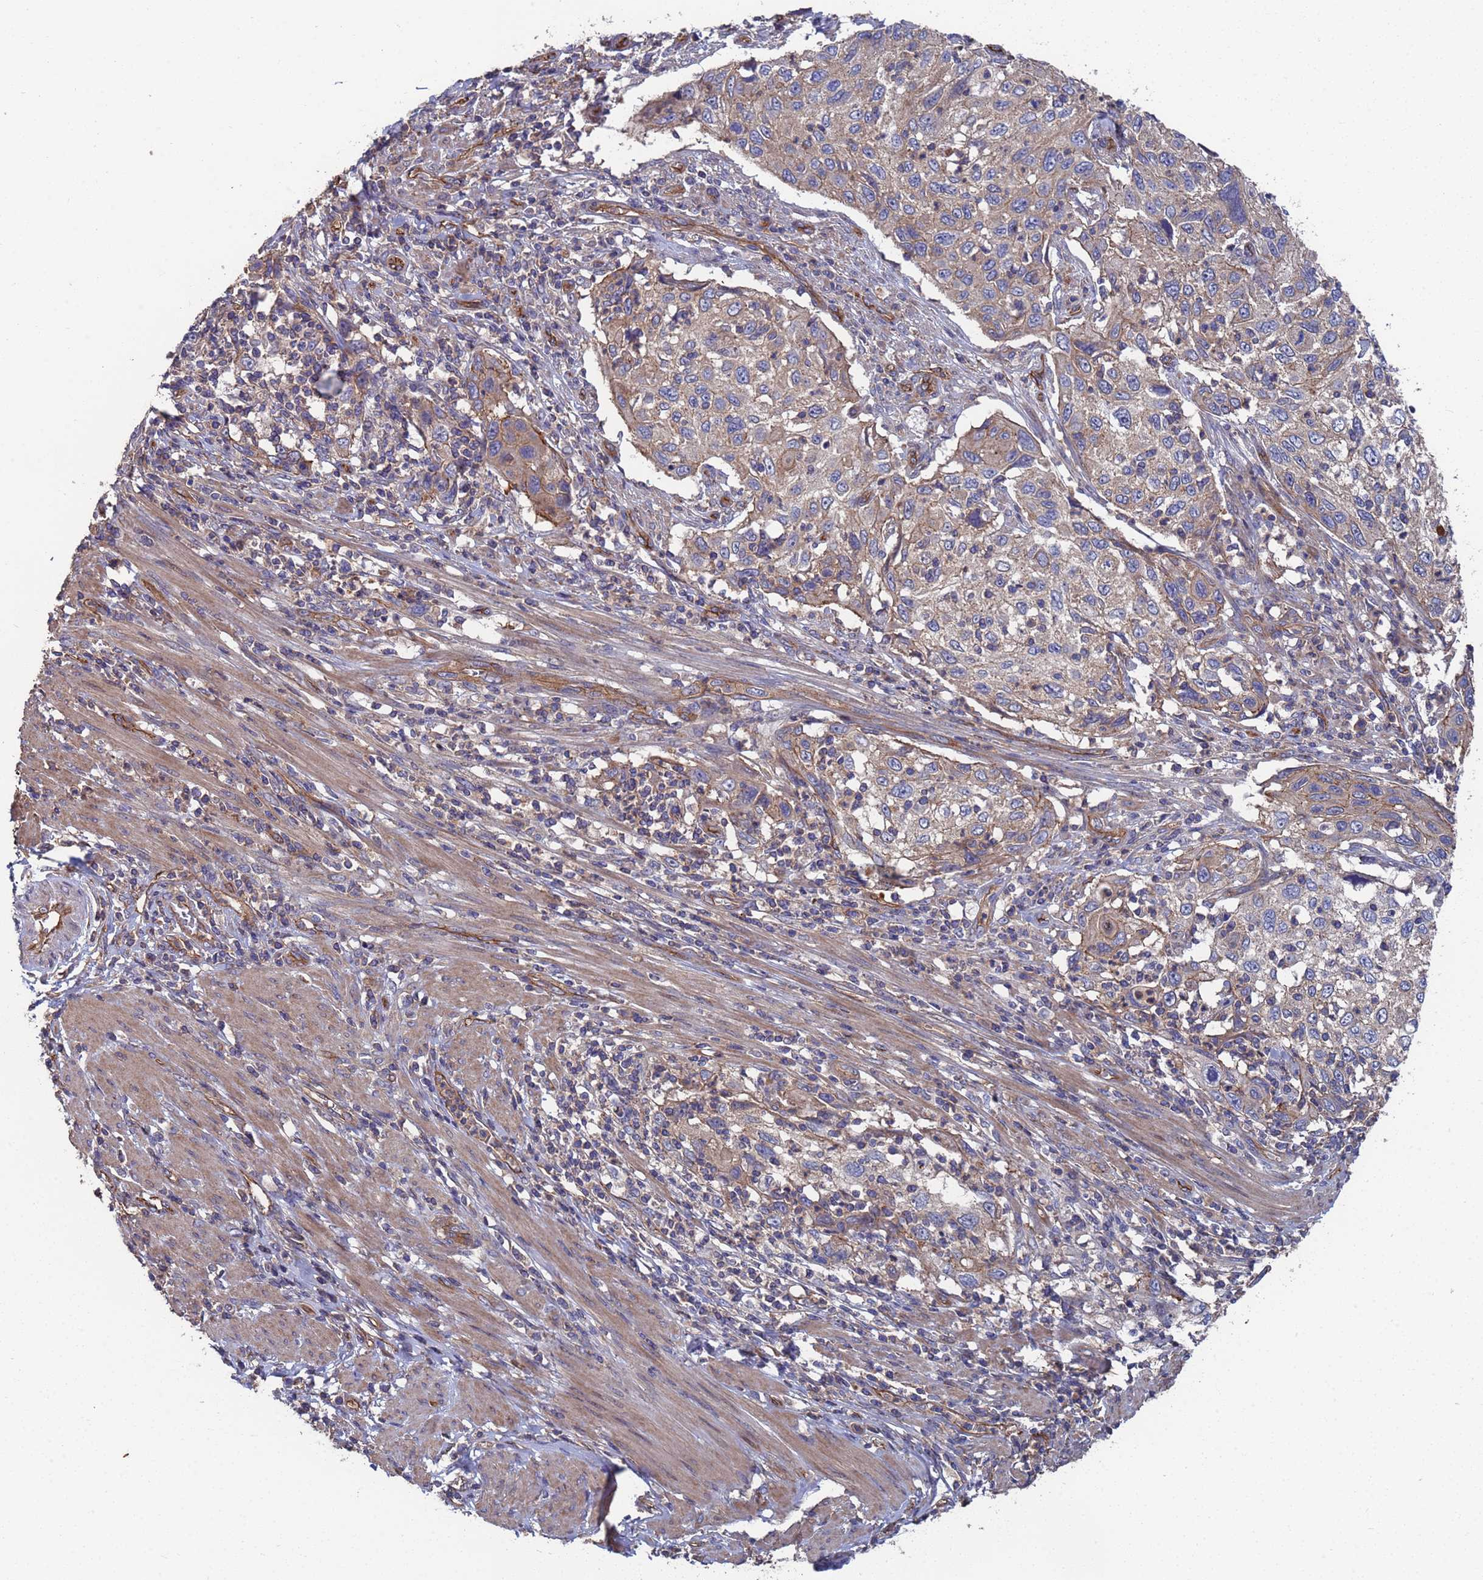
{"staining": {"intensity": "weak", "quantity": "25%-75%", "location": "cytoplasmic/membranous"}, "tissue": "cervical cancer", "cell_type": "Tumor cells", "image_type": "cancer", "snomed": [{"axis": "morphology", "description": "Squamous cell carcinoma, NOS"}, {"axis": "topography", "description": "Cervix"}], "caption": "Immunohistochemistry (IHC) of squamous cell carcinoma (cervical) displays low levels of weak cytoplasmic/membranous staining in about 25%-75% of tumor cells.", "gene": "NDUFAF6", "patient": {"sex": "female", "age": 70}}